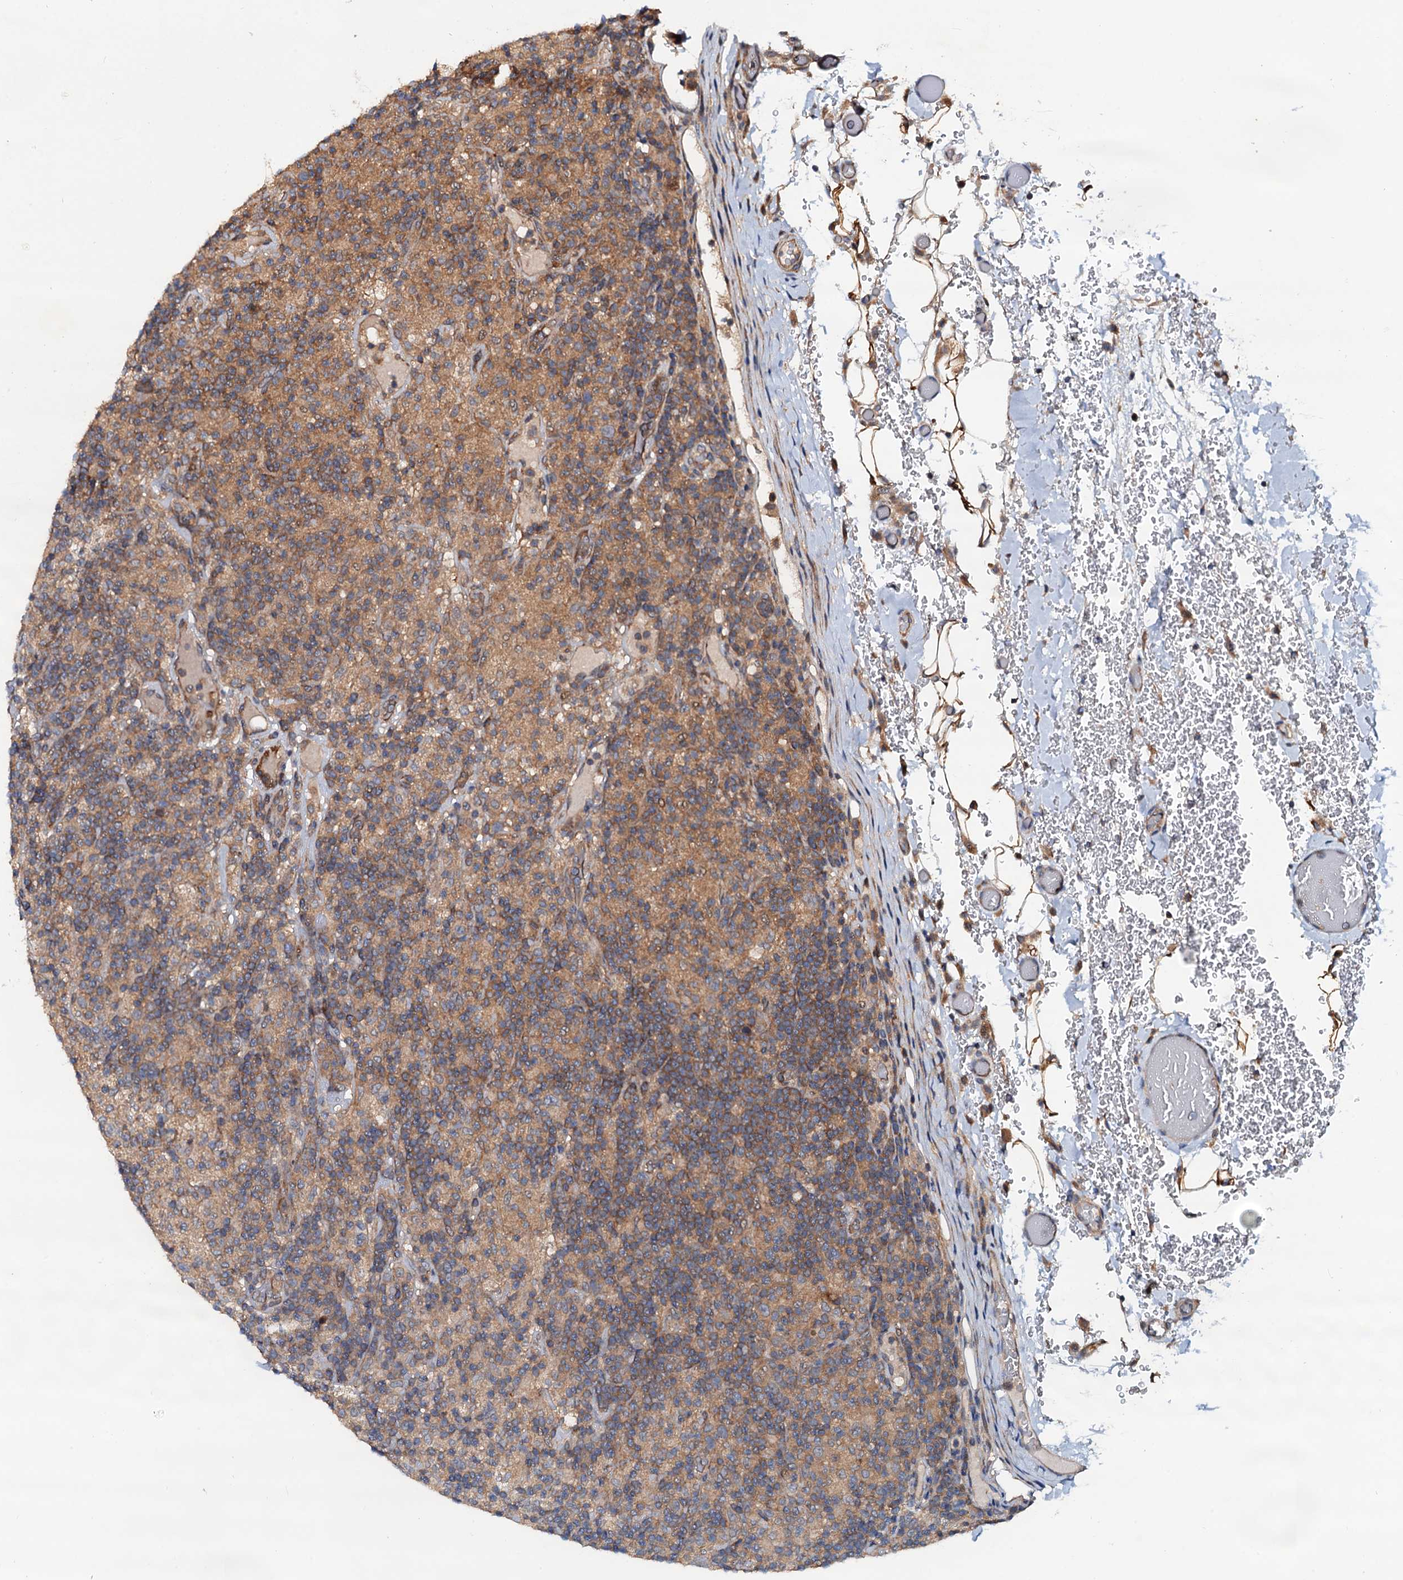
{"staining": {"intensity": "weak", "quantity": ">75%", "location": "cytoplasmic/membranous"}, "tissue": "lymphoma", "cell_type": "Tumor cells", "image_type": "cancer", "snomed": [{"axis": "morphology", "description": "Hodgkin's disease, NOS"}, {"axis": "topography", "description": "Lymph node"}], "caption": "Tumor cells exhibit low levels of weak cytoplasmic/membranous staining in approximately >75% of cells in human Hodgkin's disease.", "gene": "EFL1", "patient": {"sex": "male", "age": 70}}